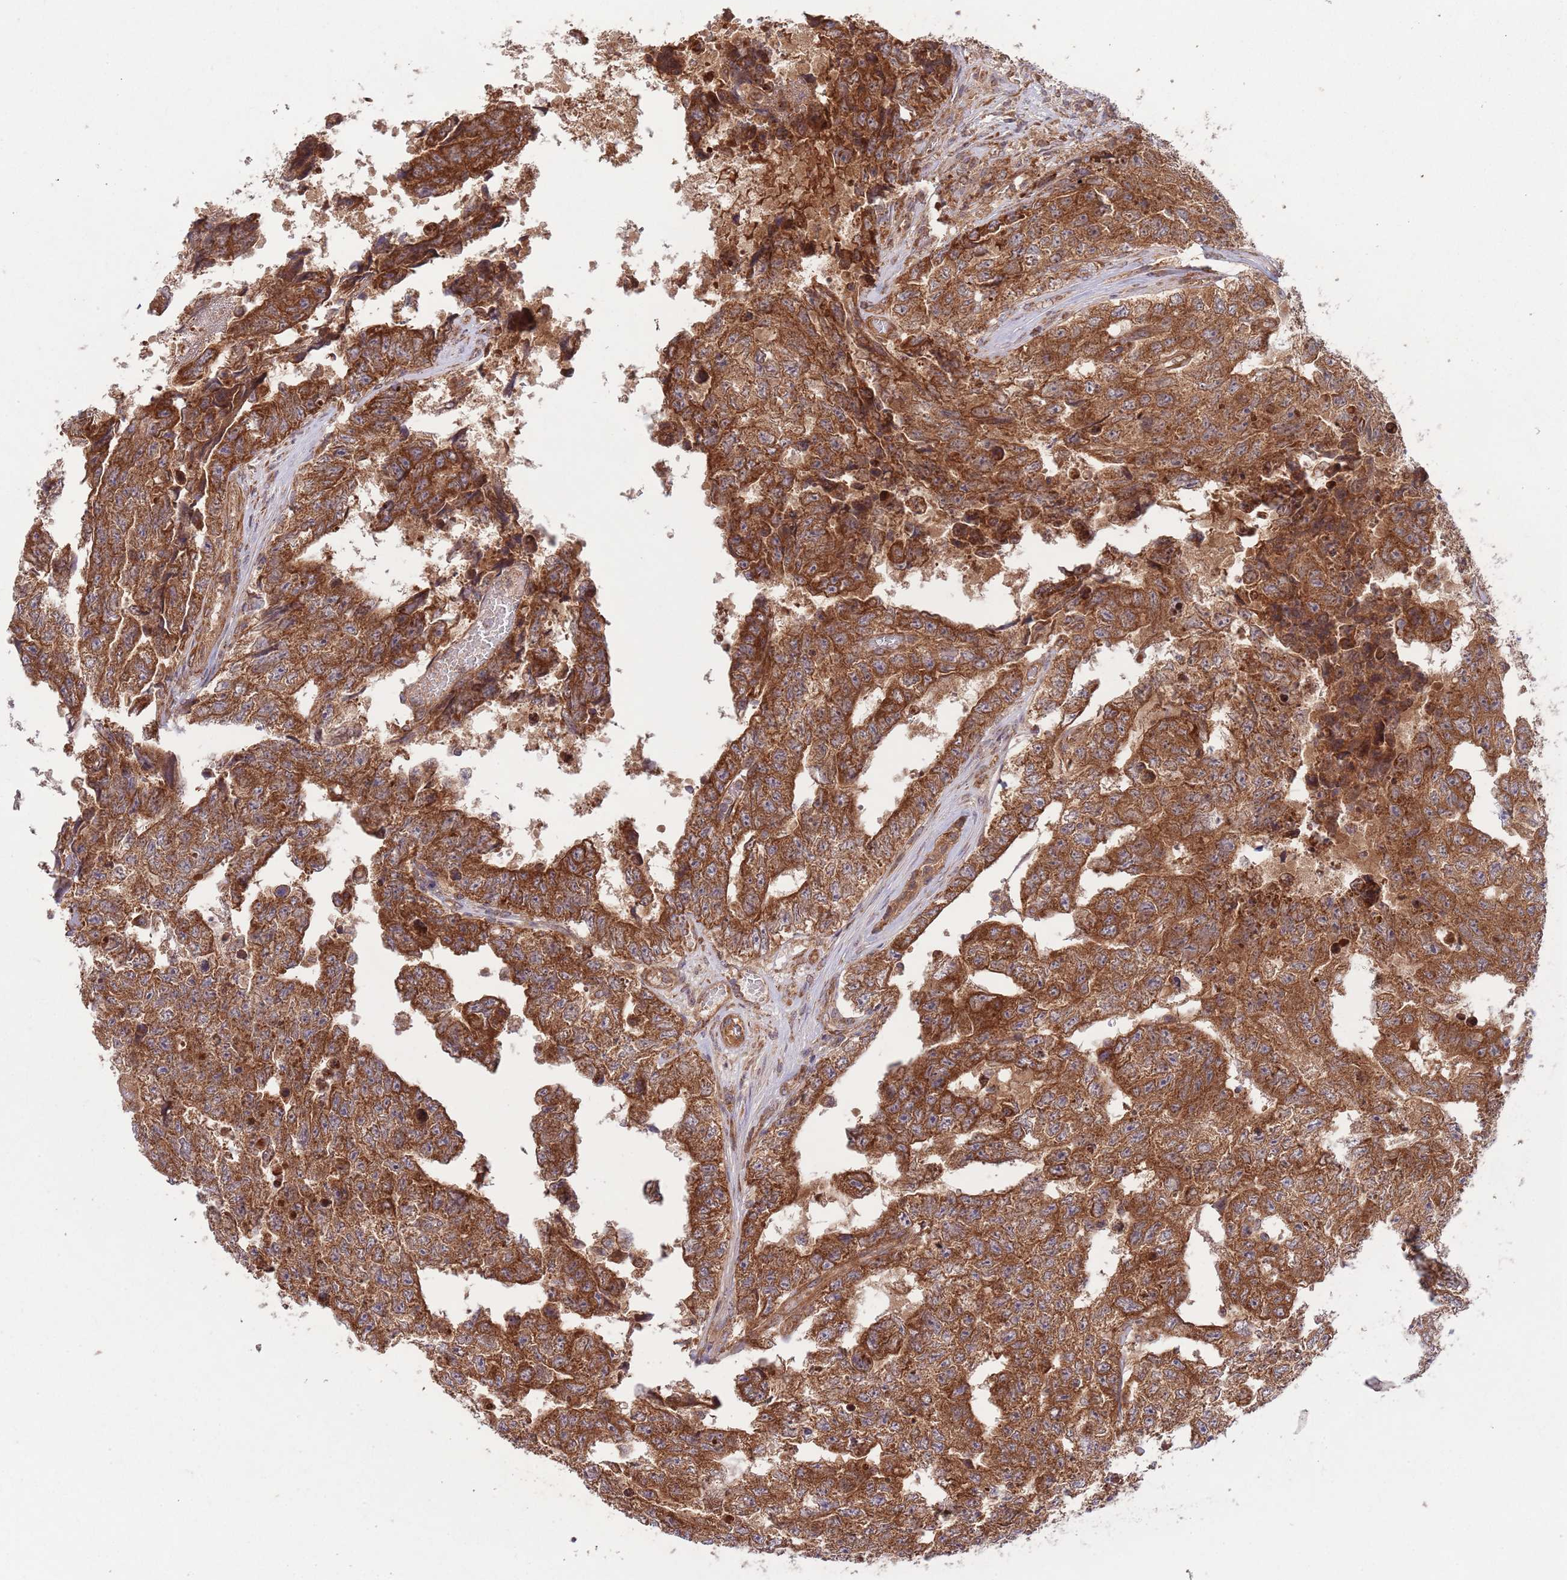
{"staining": {"intensity": "strong", "quantity": ">75%", "location": "cytoplasmic/membranous"}, "tissue": "testis cancer", "cell_type": "Tumor cells", "image_type": "cancer", "snomed": [{"axis": "morphology", "description": "Carcinoma, Embryonal, NOS"}, {"axis": "topography", "description": "Testis"}], "caption": "A brown stain labels strong cytoplasmic/membranous staining of a protein in human testis cancer tumor cells.", "gene": "MFNG", "patient": {"sex": "male", "age": 25}}